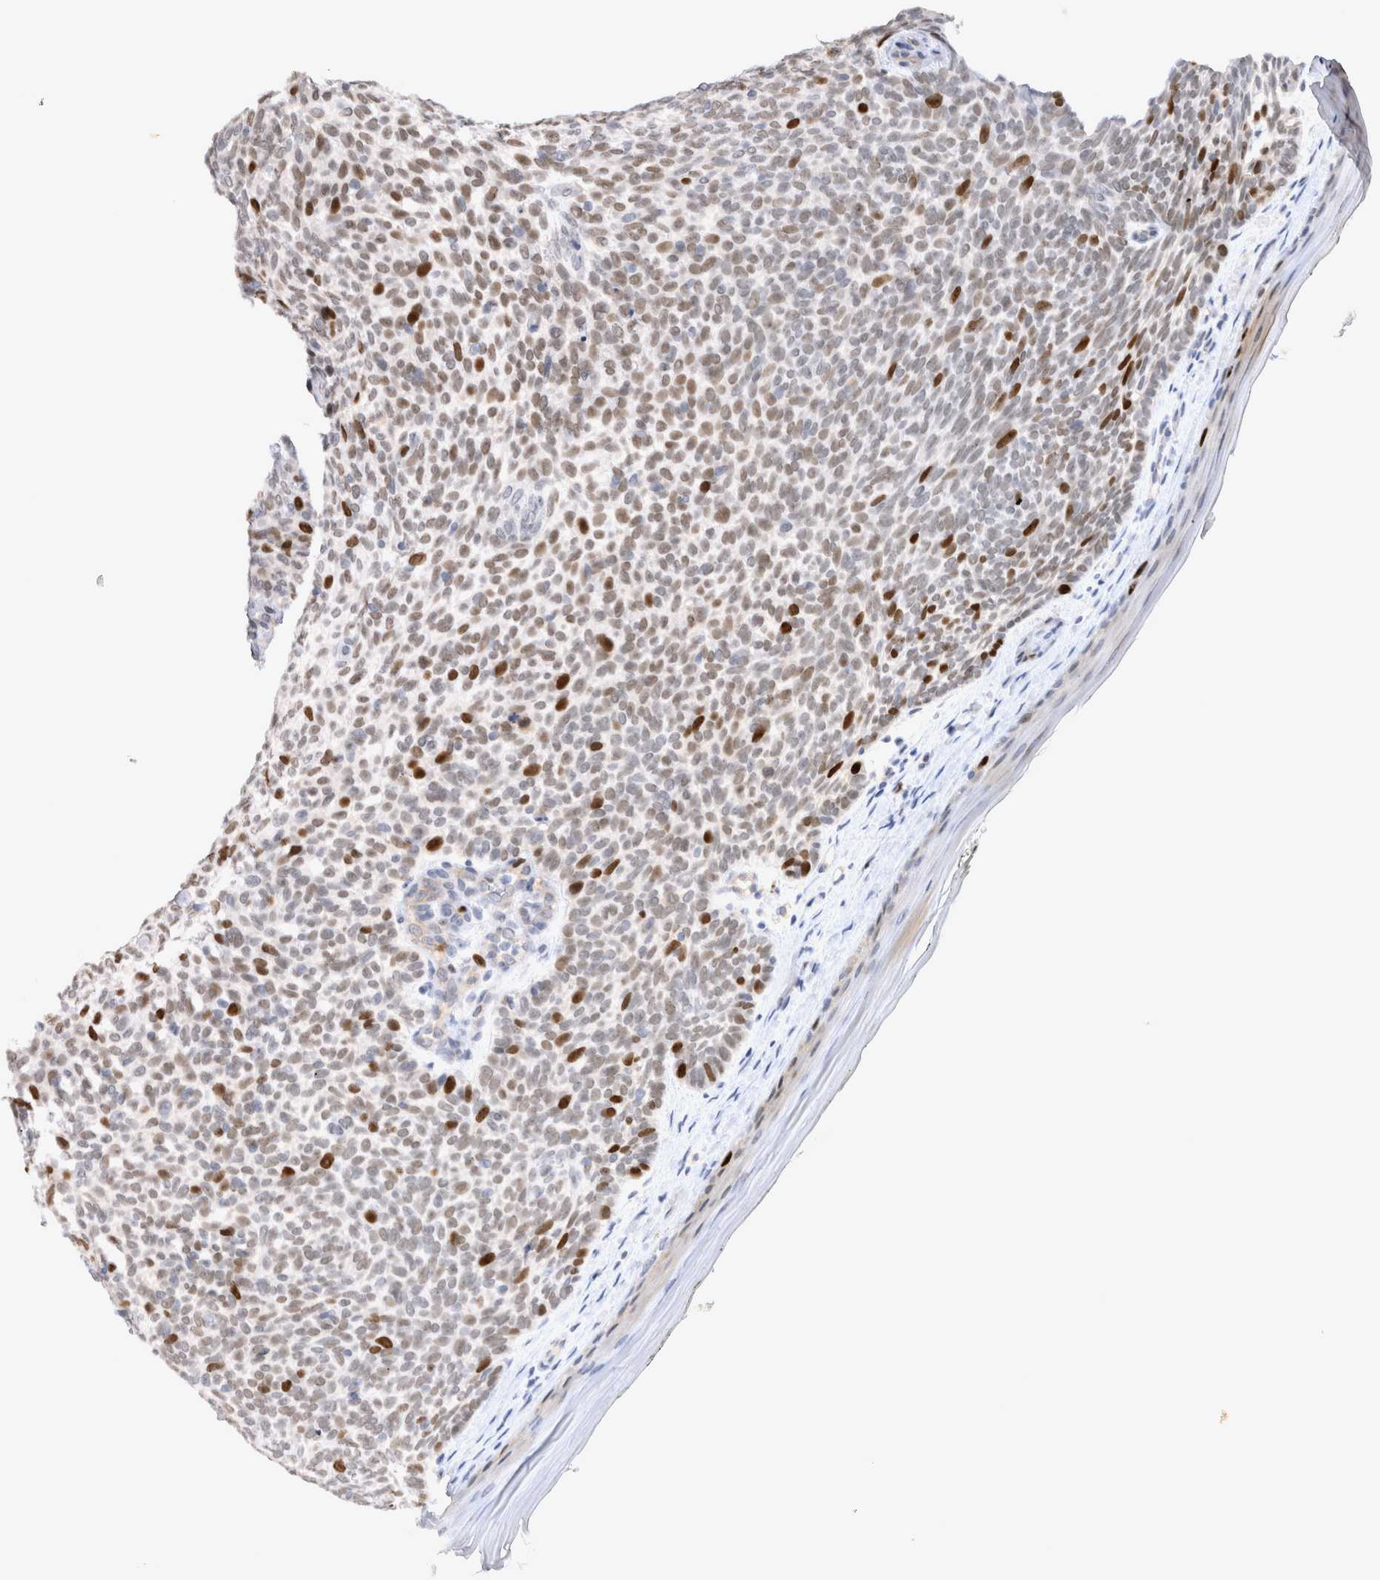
{"staining": {"intensity": "strong", "quantity": "<25%", "location": "nuclear"}, "tissue": "skin cancer", "cell_type": "Tumor cells", "image_type": "cancer", "snomed": [{"axis": "morphology", "description": "Basal cell carcinoma"}, {"axis": "topography", "description": "Skin"}], "caption": "Skin cancer (basal cell carcinoma) tissue shows strong nuclear positivity in approximately <25% of tumor cells The staining was performed using DAB to visualize the protein expression in brown, while the nuclei were stained in blue with hematoxylin (Magnification: 20x).", "gene": "KIF18B", "patient": {"sex": "male", "age": 61}}